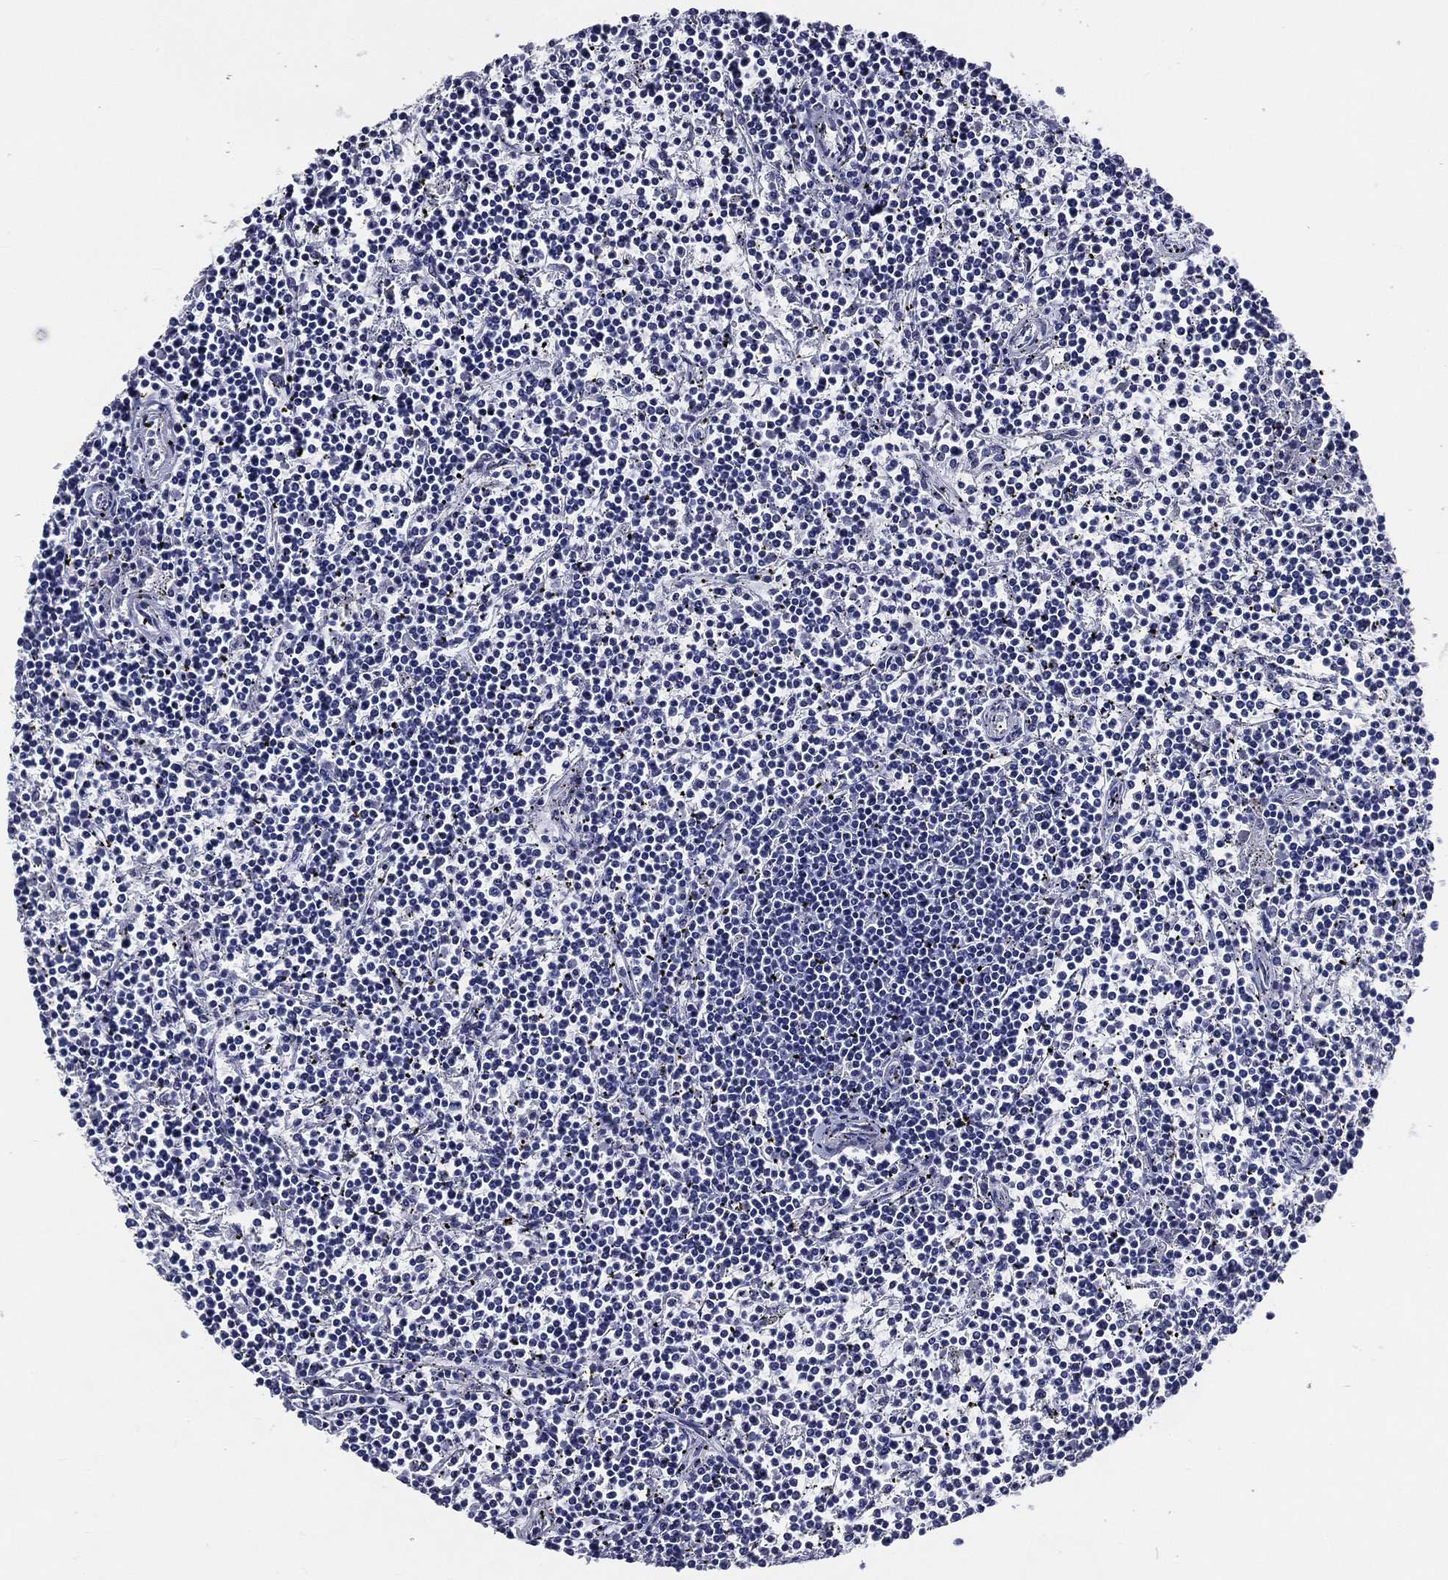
{"staining": {"intensity": "negative", "quantity": "none", "location": "none"}, "tissue": "lymphoma", "cell_type": "Tumor cells", "image_type": "cancer", "snomed": [{"axis": "morphology", "description": "Malignant lymphoma, non-Hodgkin's type, Low grade"}, {"axis": "topography", "description": "Spleen"}], "caption": "Tumor cells show no significant protein expression in lymphoma. (DAB (3,3'-diaminobenzidine) IHC visualized using brightfield microscopy, high magnification).", "gene": "ACE2", "patient": {"sex": "female", "age": 19}}